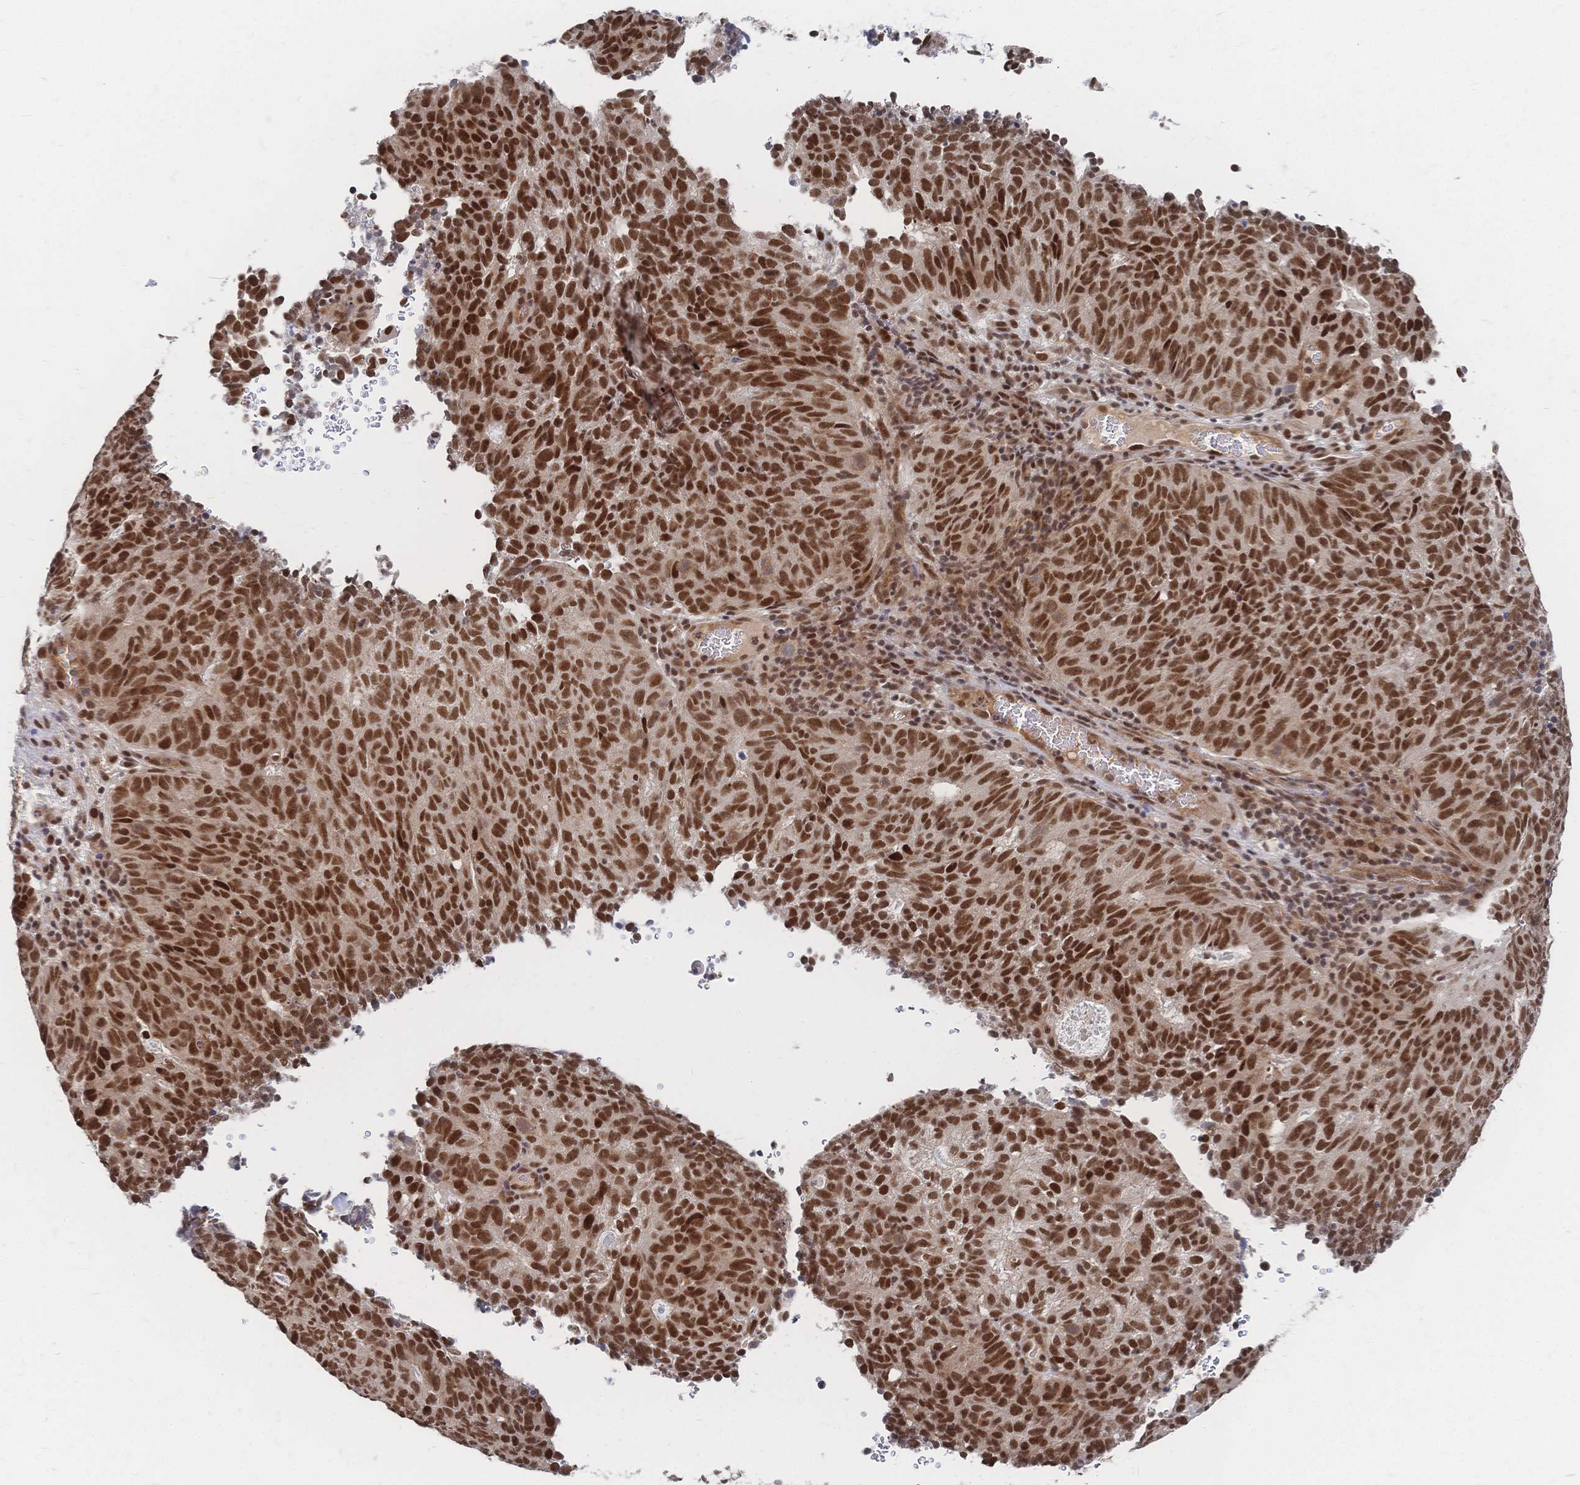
{"staining": {"intensity": "strong", "quantity": ">75%", "location": "nuclear"}, "tissue": "cervical cancer", "cell_type": "Tumor cells", "image_type": "cancer", "snomed": [{"axis": "morphology", "description": "Adenocarcinoma, NOS"}, {"axis": "topography", "description": "Cervix"}], "caption": "Adenocarcinoma (cervical) tissue displays strong nuclear staining in about >75% of tumor cells, visualized by immunohistochemistry.", "gene": "NELFA", "patient": {"sex": "female", "age": 38}}